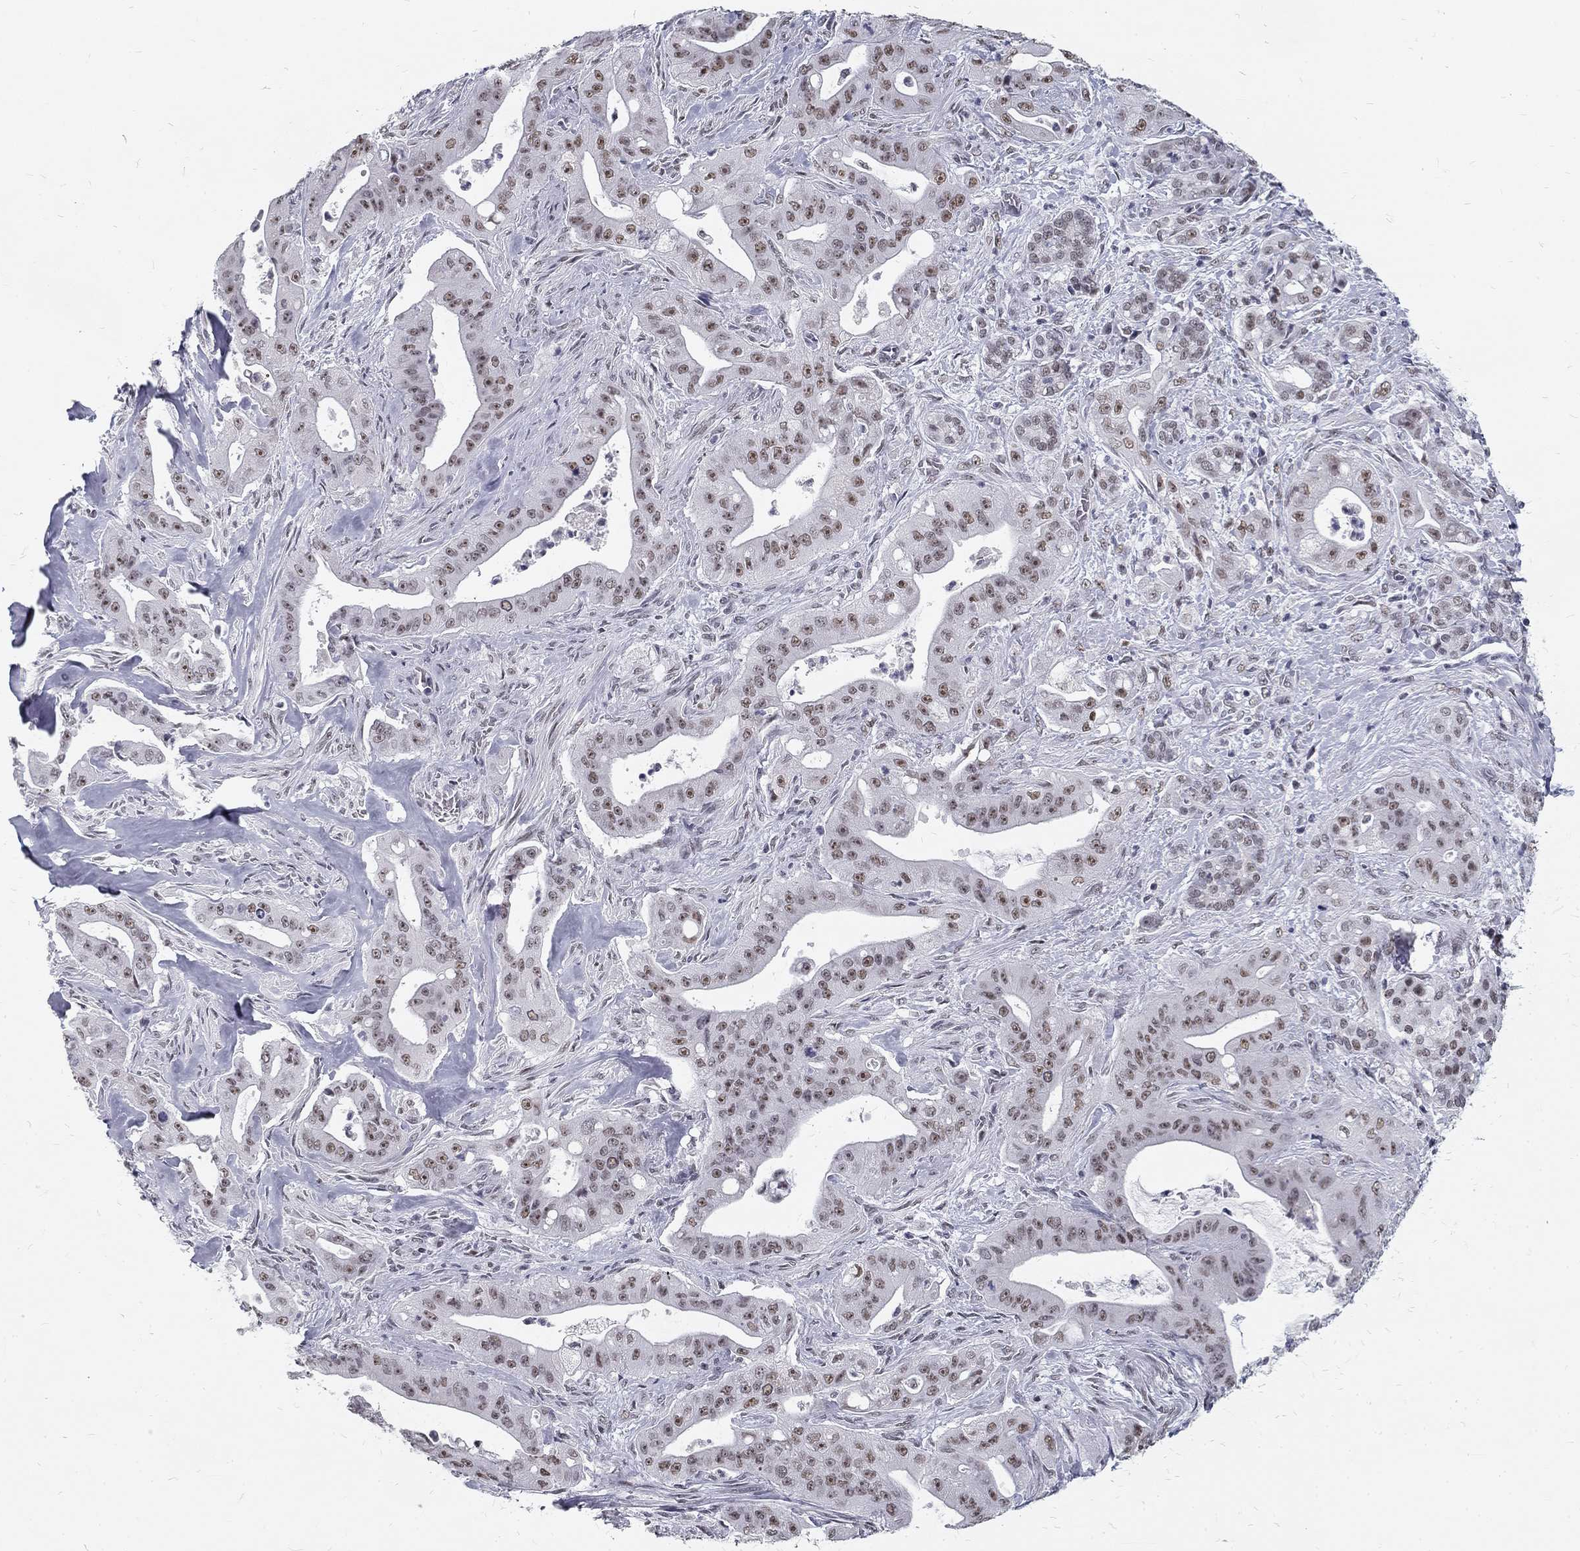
{"staining": {"intensity": "weak", "quantity": "25%-75%", "location": "nuclear"}, "tissue": "pancreatic cancer", "cell_type": "Tumor cells", "image_type": "cancer", "snomed": [{"axis": "morphology", "description": "Normal tissue, NOS"}, {"axis": "morphology", "description": "Inflammation, NOS"}, {"axis": "morphology", "description": "Adenocarcinoma, NOS"}, {"axis": "topography", "description": "Pancreas"}], "caption": "IHC staining of pancreatic cancer (adenocarcinoma), which displays low levels of weak nuclear expression in approximately 25%-75% of tumor cells indicating weak nuclear protein positivity. The staining was performed using DAB (3,3'-diaminobenzidine) (brown) for protein detection and nuclei were counterstained in hematoxylin (blue).", "gene": "SNORC", "patient": {"sex": "male", "age": 57}}